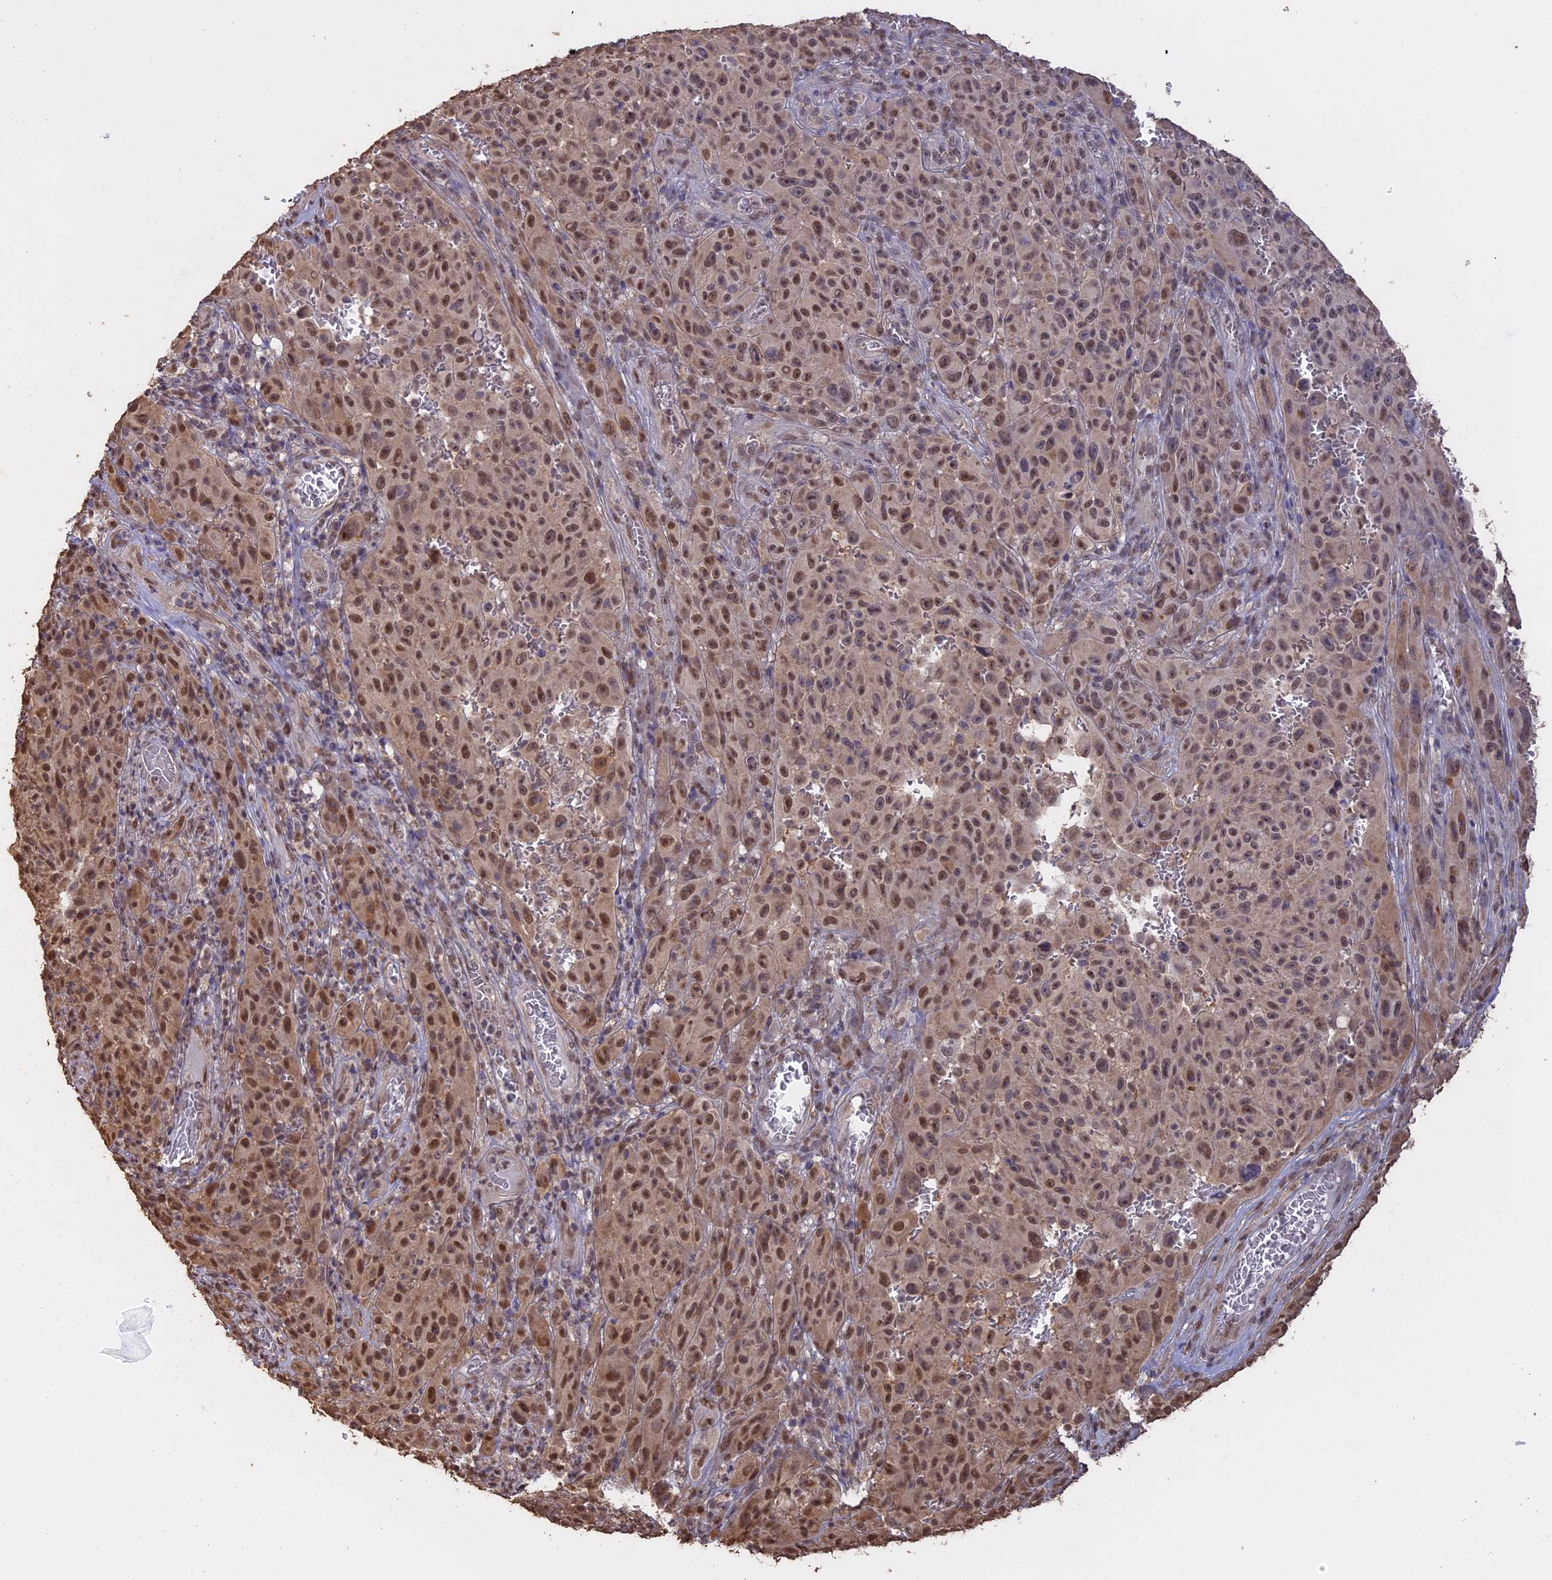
{"staining": {"intensity": "moderate", "quantity": ">75%", "location": "nuclear"}, "tissue": "melanoma", "cell_type": "Tumor cells", "image_type": "cancer", "snomed": [{"axis": "morphology", "description": "Malignant melanoma, NOS"}, {"axis": "topography", "description": "Skin"}], "caption": "Malignant melanoma stained with a brown dye demonstrates moderate nuclear positive expression in about >75% of tumor cells.", "gene": "PSMC6", "patient": {"sex": "female", "age": 82}}